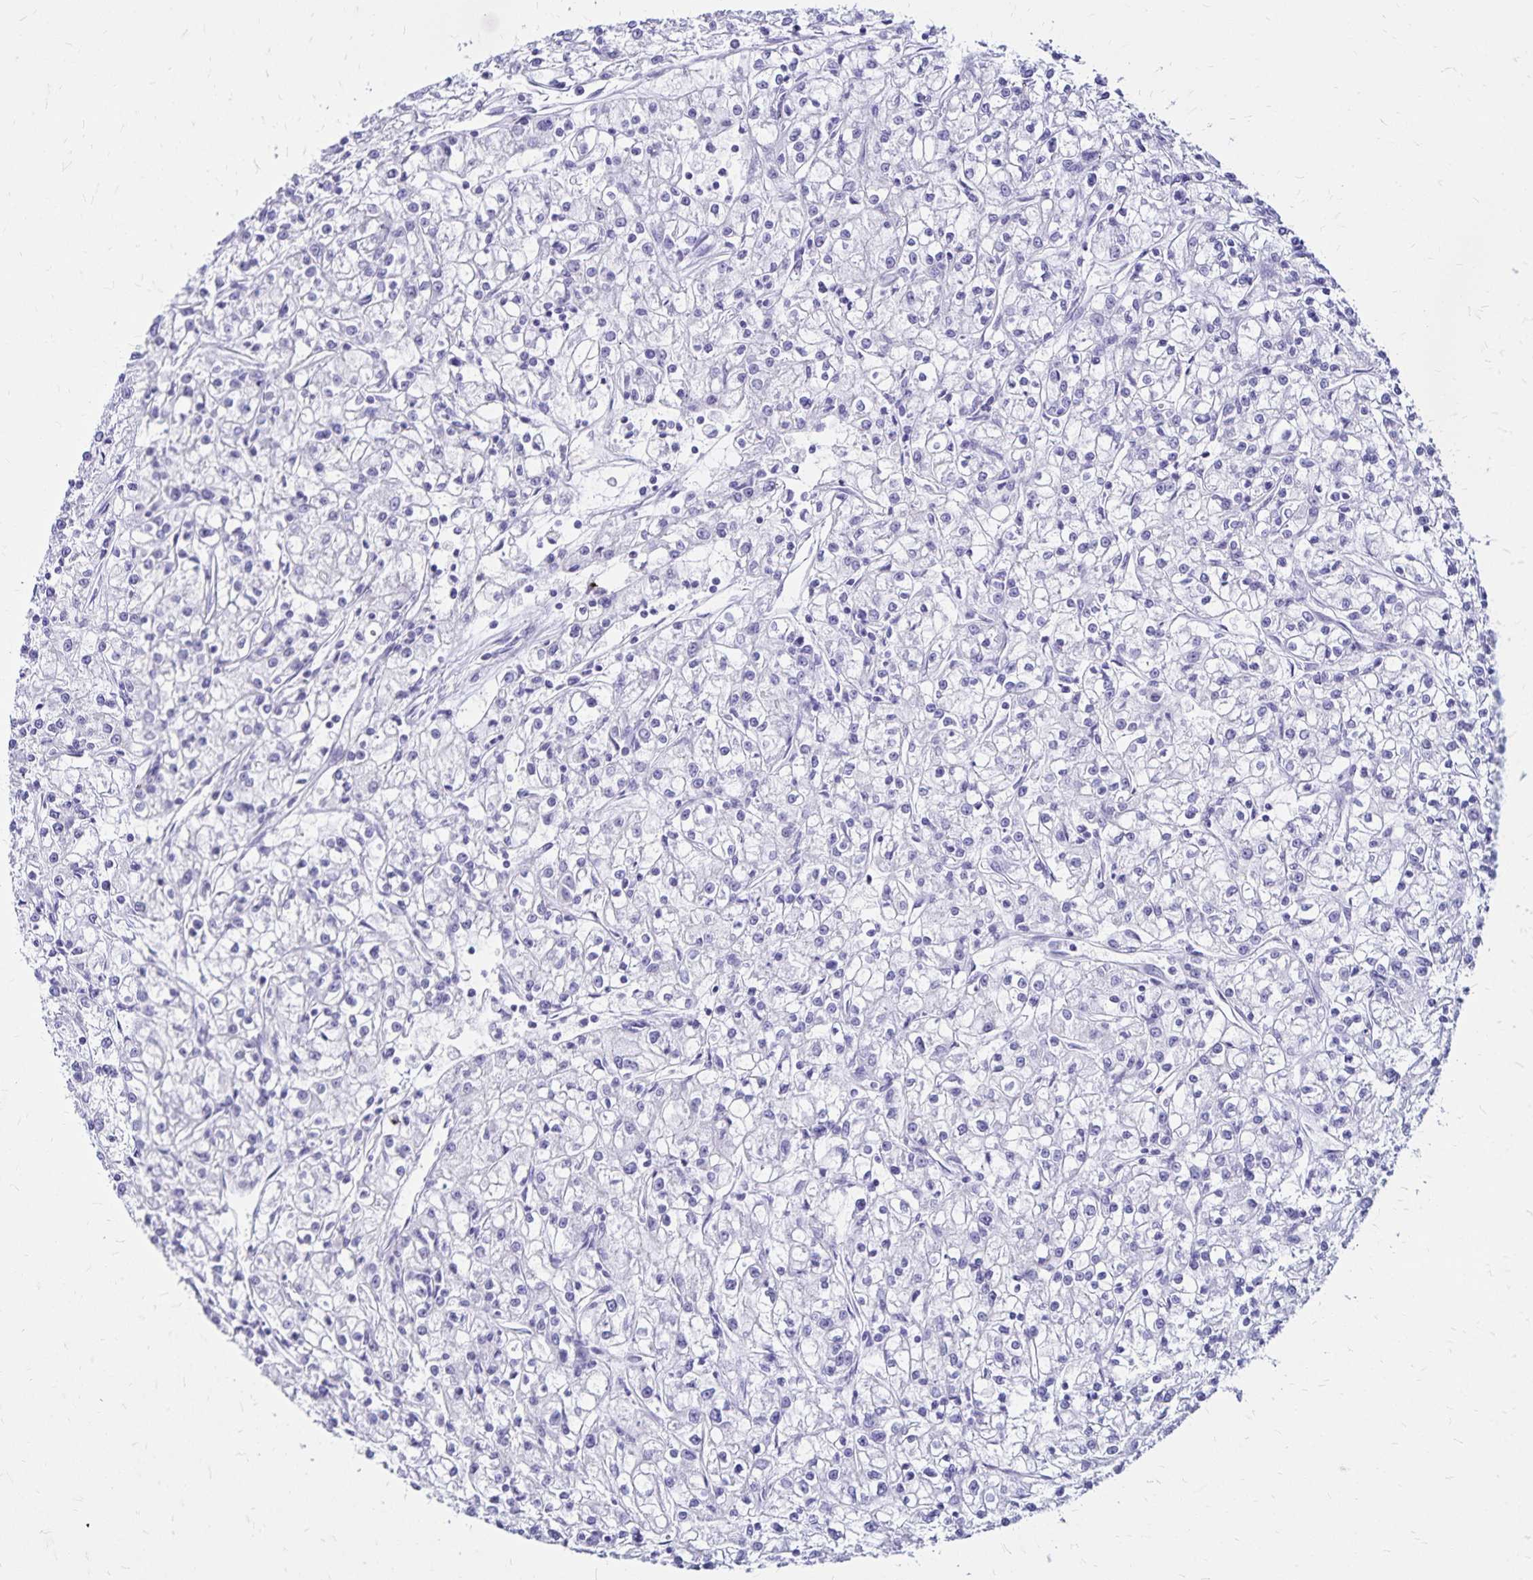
{"staining": {"intensity": "negative", "quantity": "none", "location": "none"}, "tissue": "renal cancer", "cell_type": "Tumor cells", "image_type": "cancer", "snomed": [{"axis": "morphology", "description": "Adenocarcinoma, NOS"}, {"axis": "topography", "description": "Kidney"}], "caption": "Renal cancer was stained to show a protein in brown. There is no significant staining in tumor cells.", "gene": "LIN28B", "patient": {"sex": "female", "age": 59}}